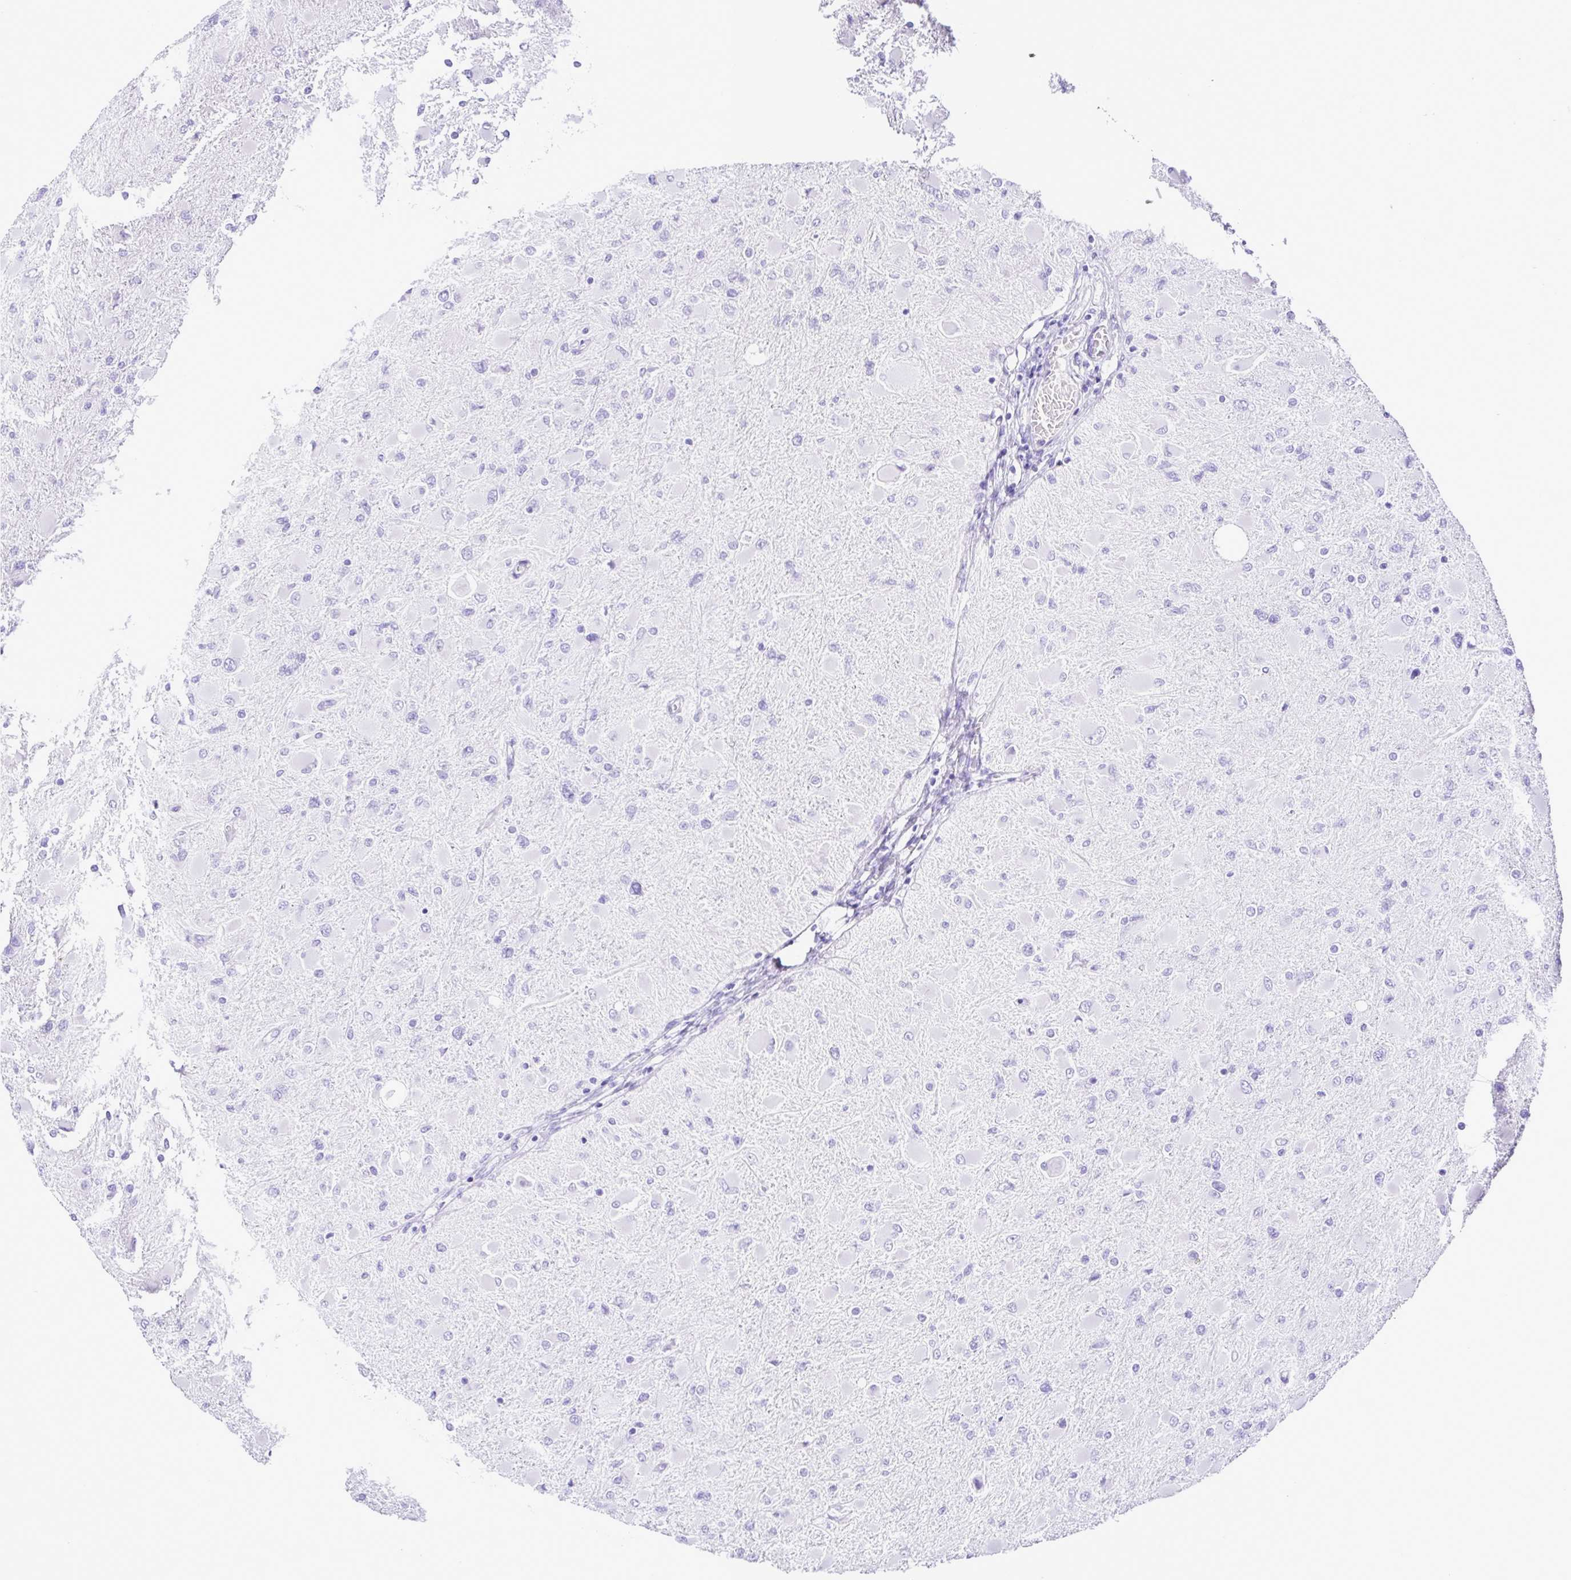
{"staining": {"intensity": "negative", "quantity": "none", "location": "none"}, "tissue": "glioma", "cell_type": "Tumor cells", "image_type": "cancer", "snomed": [{"axis": "morphology", "description": "Glioma, malignant, High grade"}, {"axis": "topography", "description": "Cerebral cortex"}], "caption": "Photomicrograph shows no protein positivity in tumor cells of glioma tissue.", "gene": "CASP14", "patient": {"sex": "female", "age": 36}}